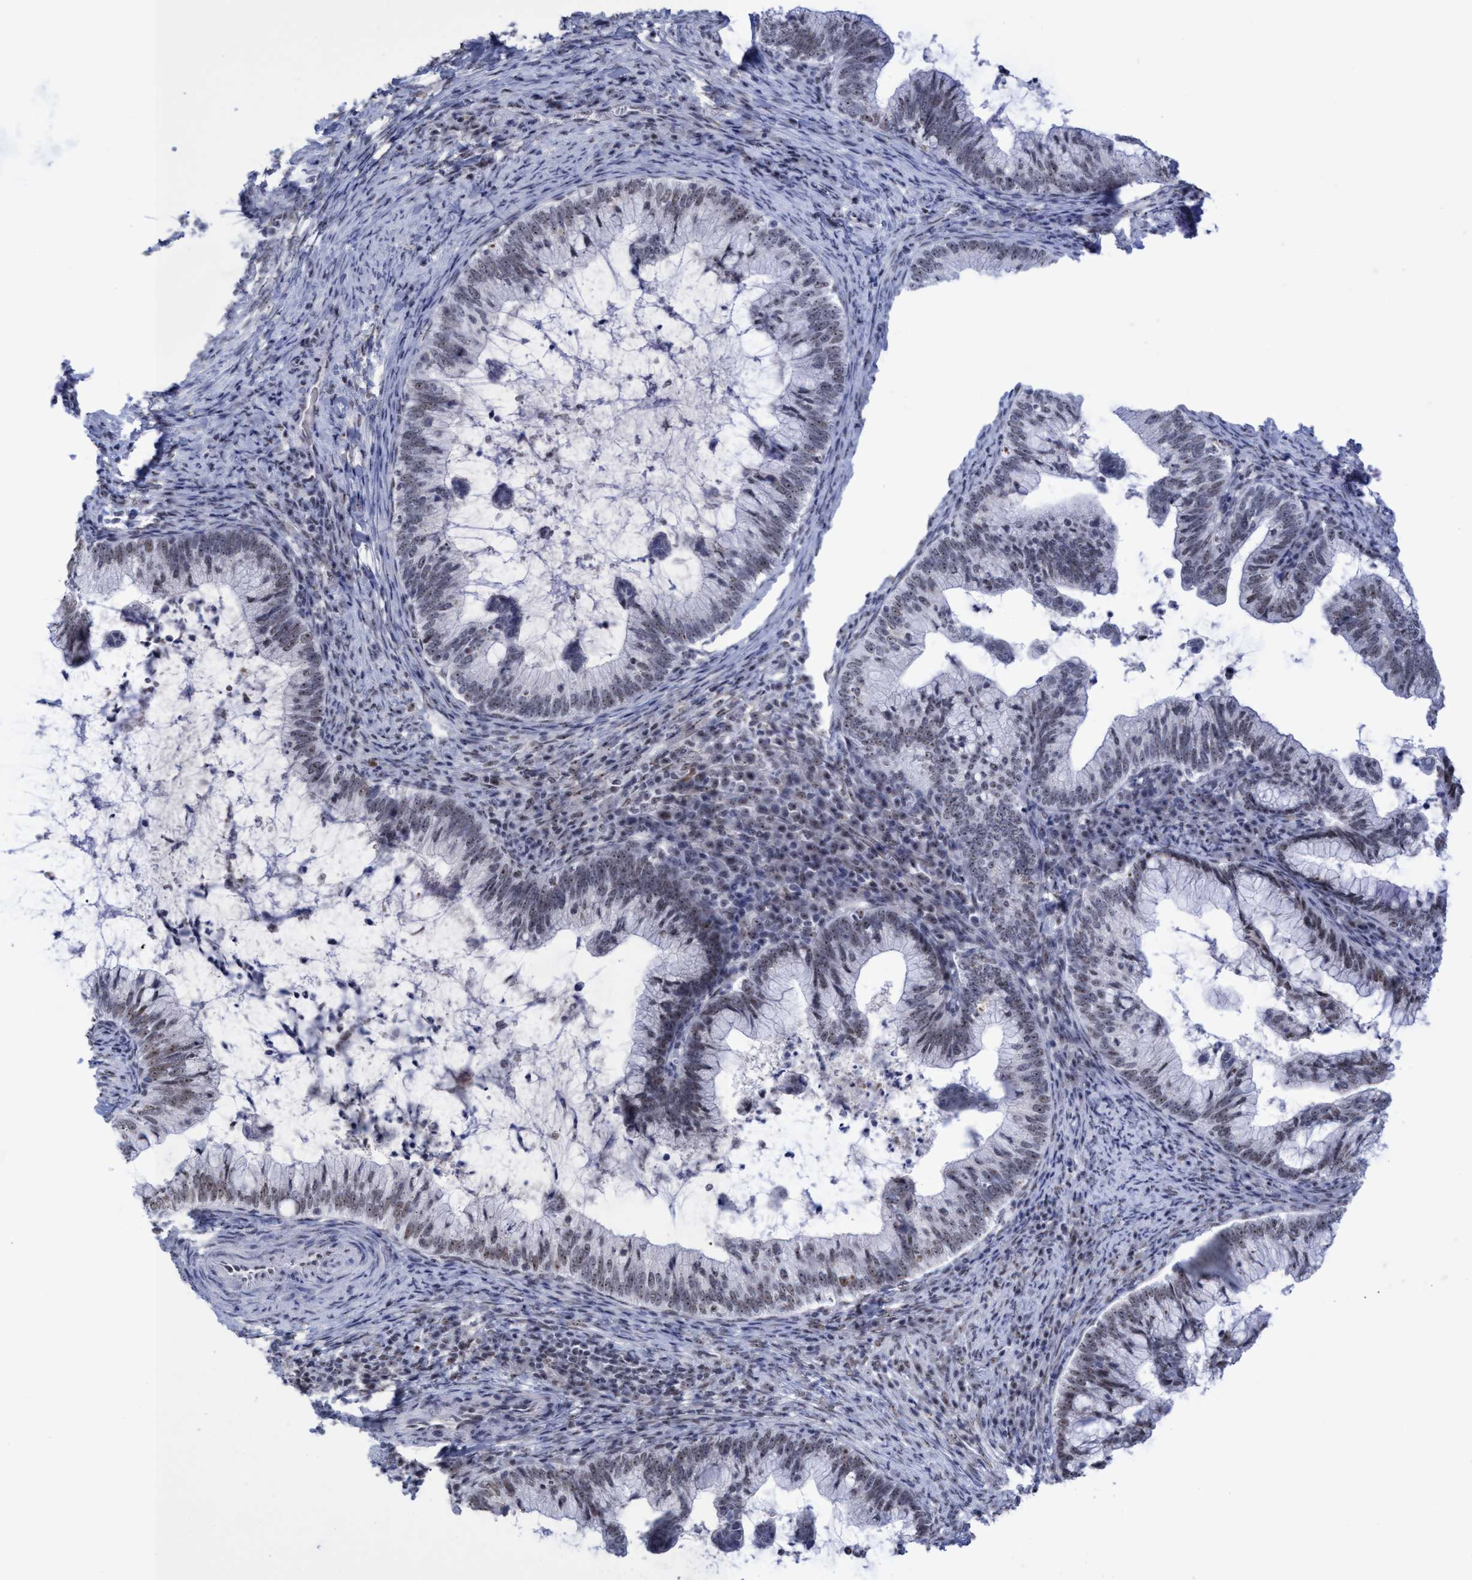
{"staining": {"intensity": "weak", "quantity": "25%-75%", "location": "nuclear"}, "tissue": "cervical cancer", "cell_type": "Tumor cells", "image_type": "cancer", "snomed": [{"axis": "morphology", "description": "Adenocarcinoma, NOS"}, {"axis": "topography", "description": "Cervix"}], "caption": "Protein staining by immunohistochemistry displays weak nuclear staining in about 25%-75% of tumor cells in cervical cancer. The protein is stained brown, and the nuclei are stained in blue (DAB IHC with brightfield microscopy, high magnification).", "gene": "EFCAB10", "patient": {"sex": "female", "age": 36}}